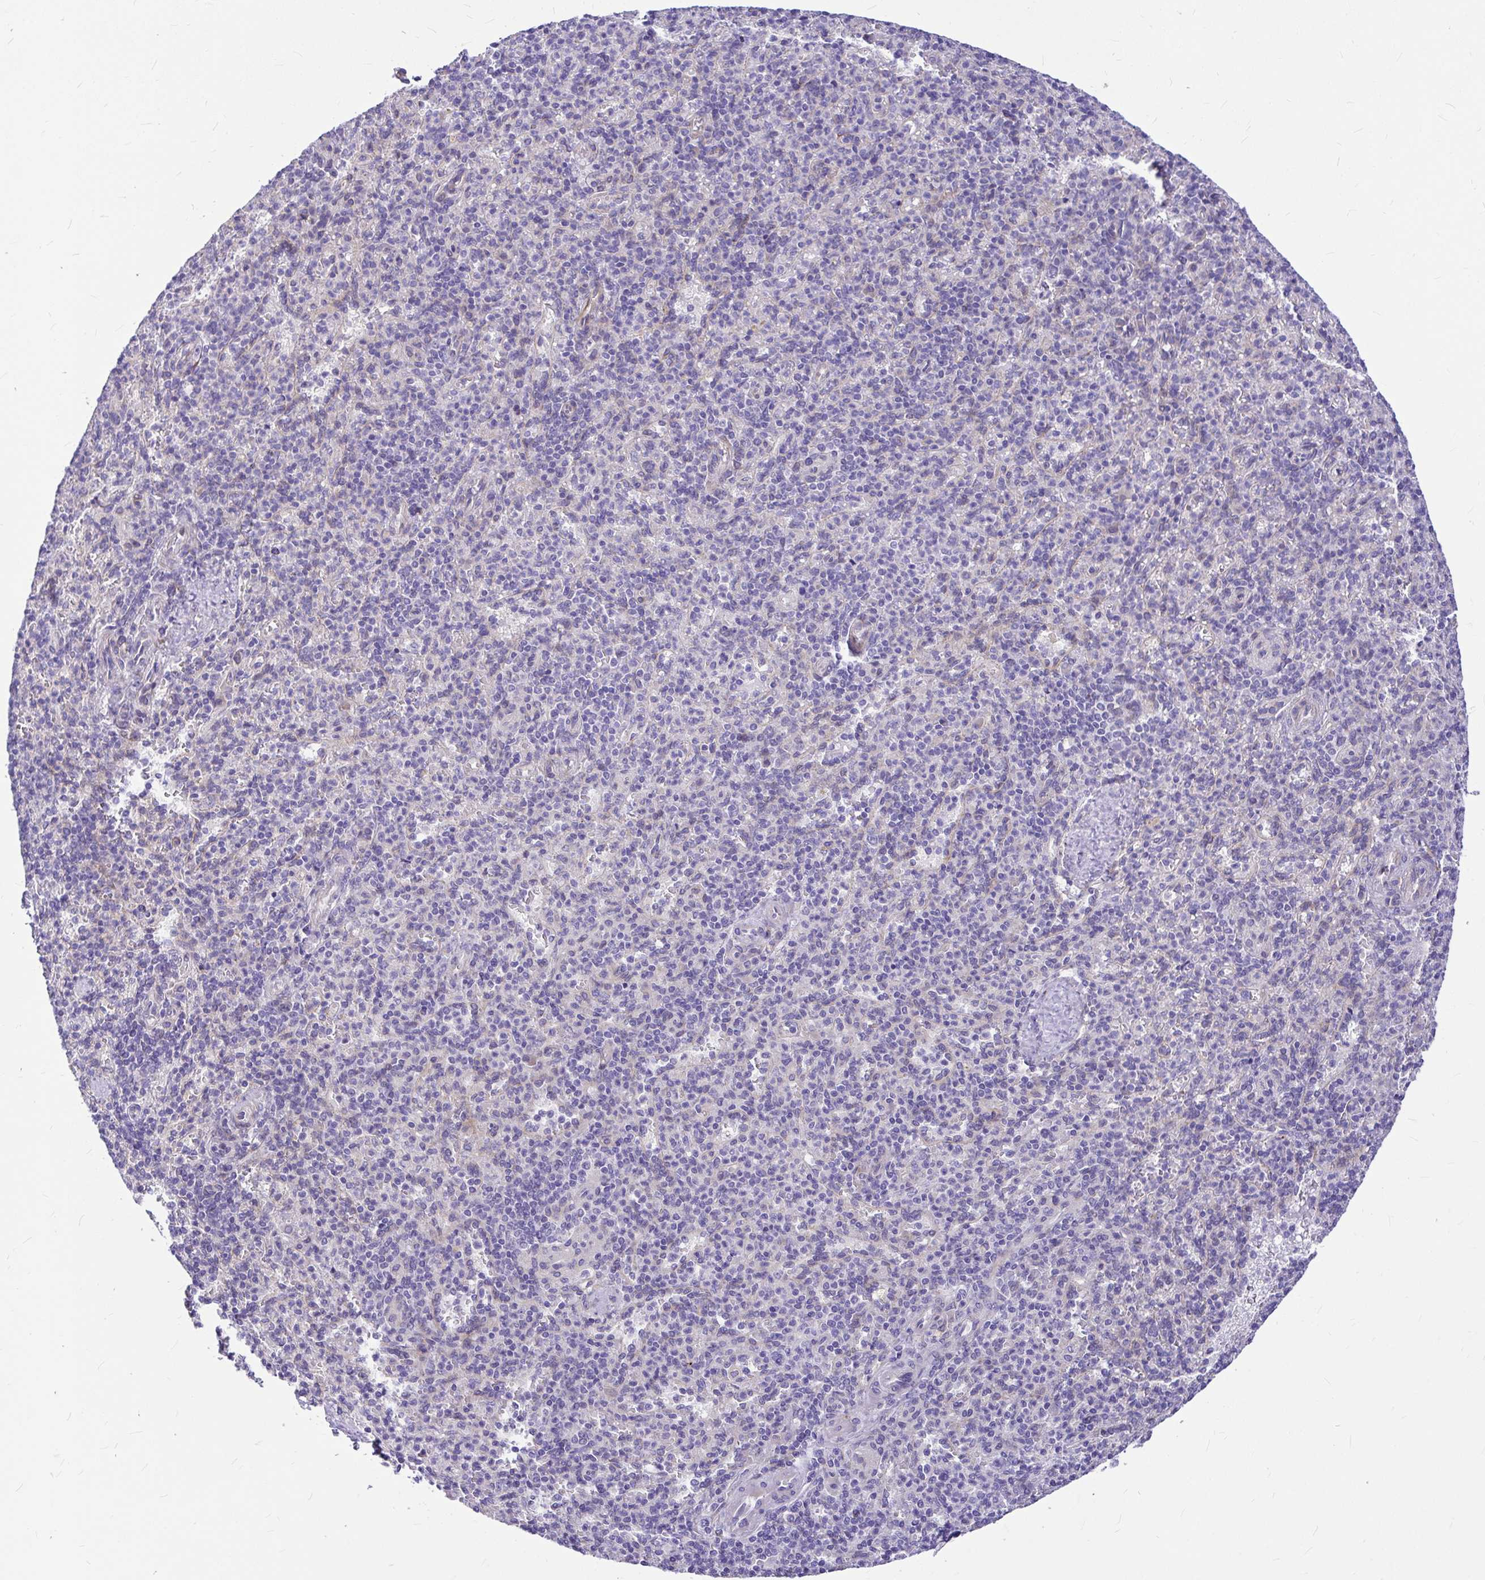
{"staining": {"intensity": "negative", "quantity": "none", "location": "none"}, "tissue": "spleen", "cell_type": "Cells in red pulp", "image_type": "normal", "snomed": [{"axis": "morphology", "description": "Normal tissue, NOS"}, {"axis": "topography", "description": "Spleen"}], "caption": "This is a histopathology image of IHC staining of benign spleen, which shows no positivity in cells in red pulp. (DAB immunohistochemistry visualized using brightfield microscopy, high magnification).", "gene": "GABBR2", "patient": {"sex": "female", "age": 74}}